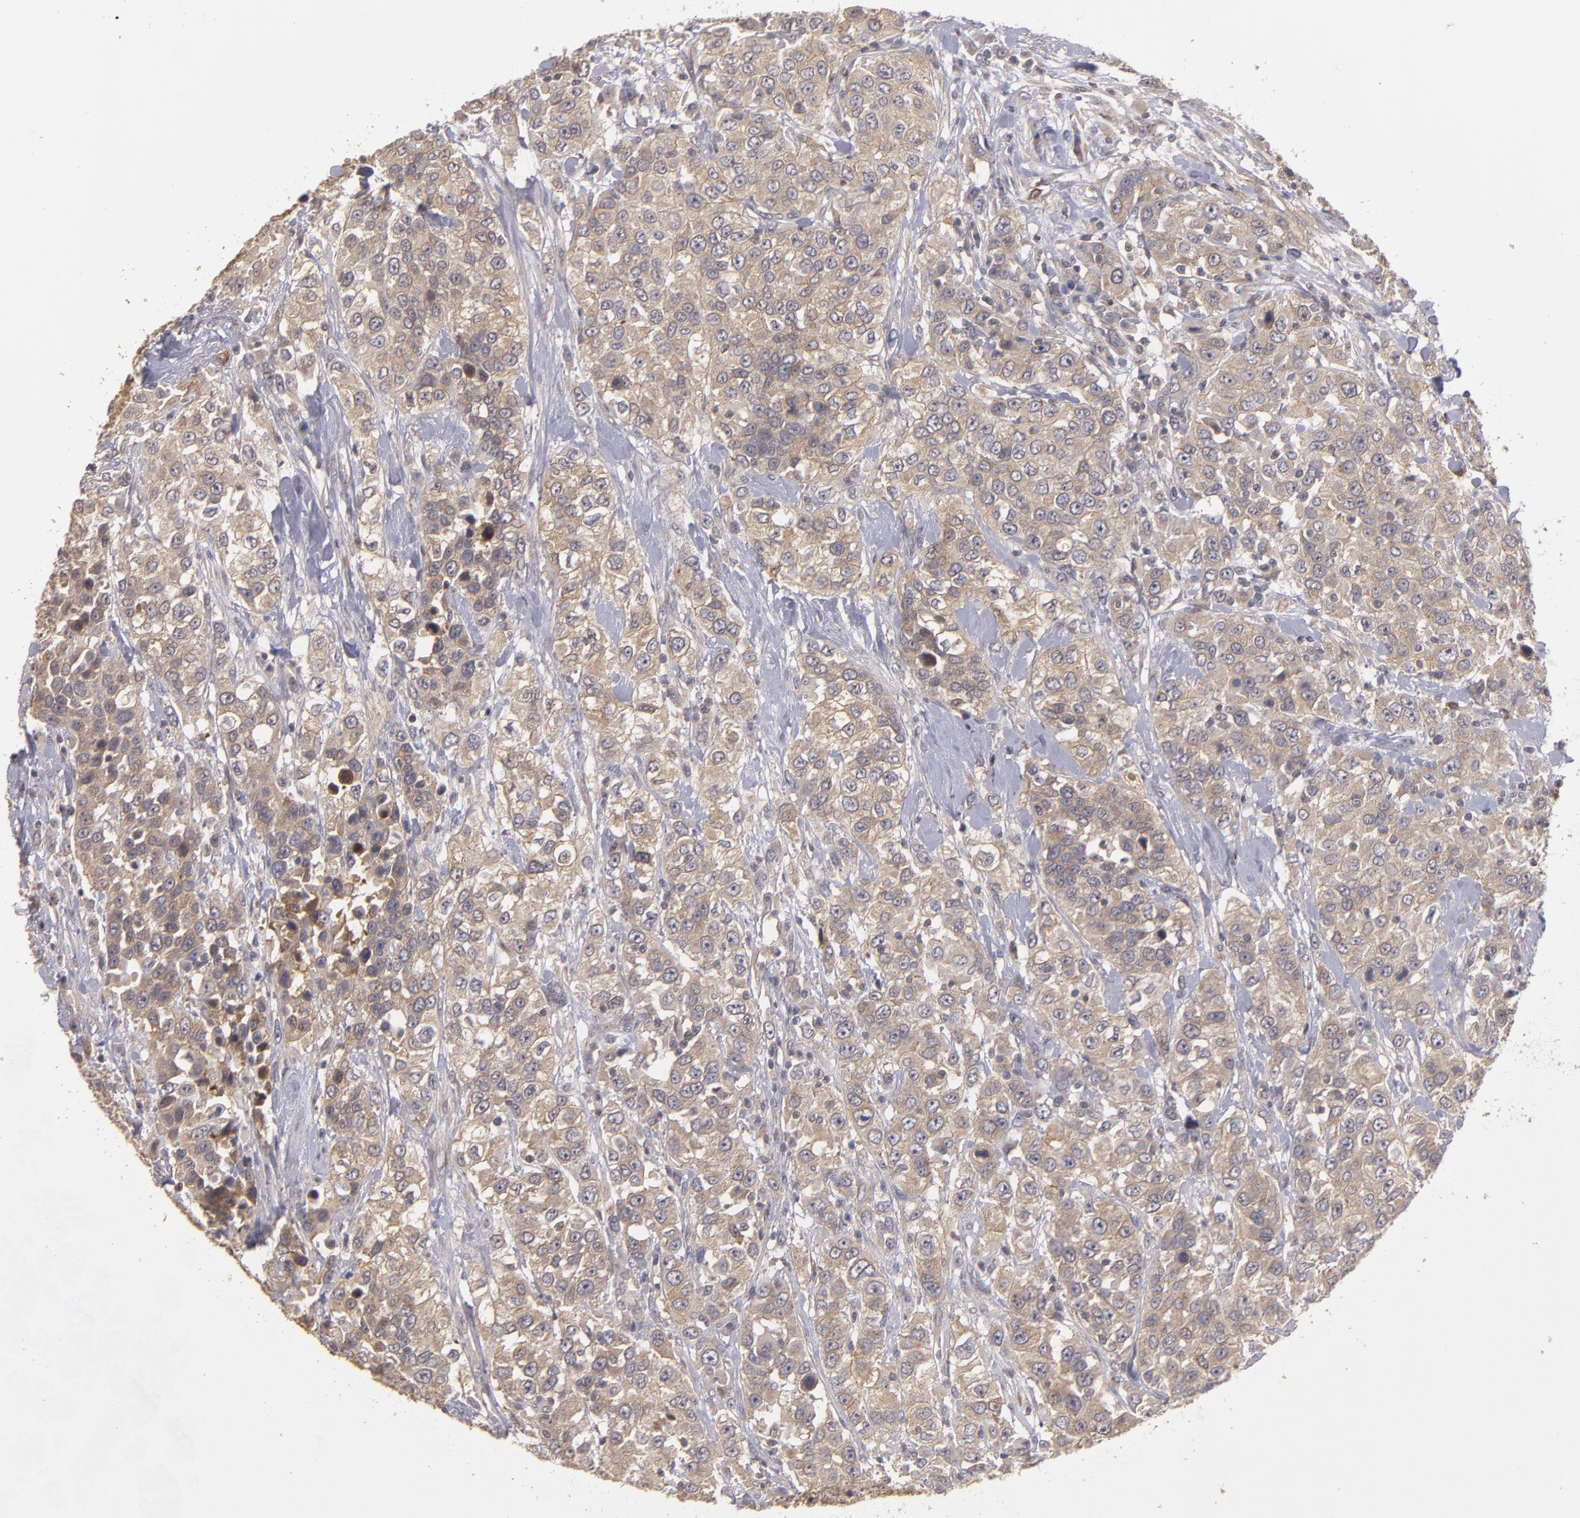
{"staining": {"intensity": "weak", "quantity": ">75%", "location": "cytoplasmic/membranous"}, "tissue": "urothelial cancer", "cell_type": "Tumor cells", "image_type": "cancer", "snomed": [{"axis": "morphology", "description": "Urothelial carcinoma, High grade"}, {"axis": "topography", "description": "Urinary bladder"}], "caption": "Urothelial cancer stained with immunohistochemistry (IHC) exhibits weak cytoplasmic/membranous positivity in about >75% of tumor cells.", "gene": "CTSO", "patient": {"sex": "female", "age": 80}}